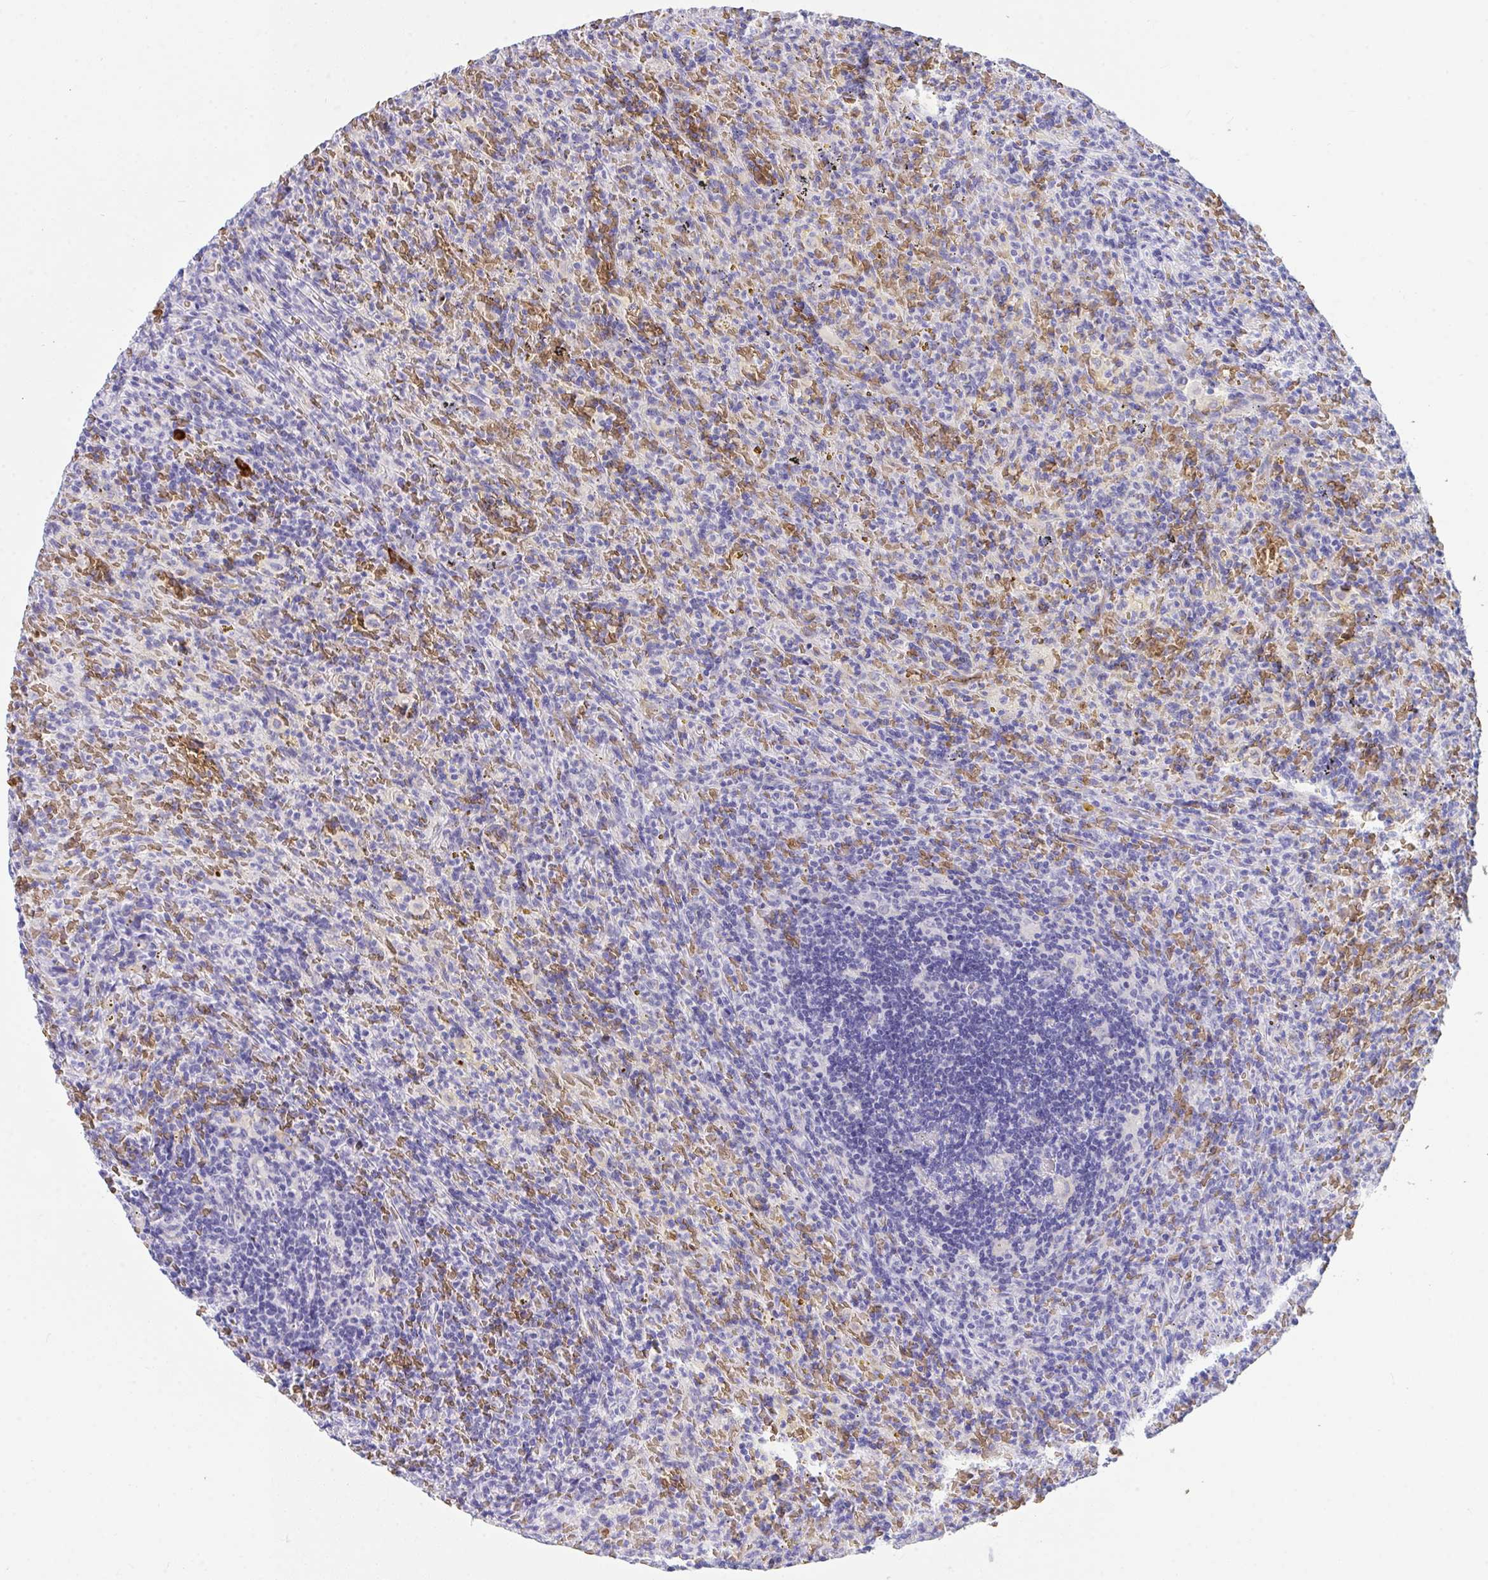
{"staining": {"intensity": "negative", "quantity": "none", "location": "none"}, "tissue": "lymphoma", "cell_type": "Tumor cells", "image_type": "cancer", "snomed": [{"axis": "morphology", "description": "Malignant lymphoma, non-Hodgkin's type, Low grade"}, {"axis": "topography", "description": "Spleen"}], "caption": "Tumor cells are negative for brown protein staining in low-grade malignant lymphoma, non-Hodgkin's type. (Stains: DAB immunohistochemistry (IHC) with hematoxylin counter stain, Microscopy: brightfield microscopy at high magnification).", "gene": "ANK1", "patient": {"sex": "female", "age": 70}}